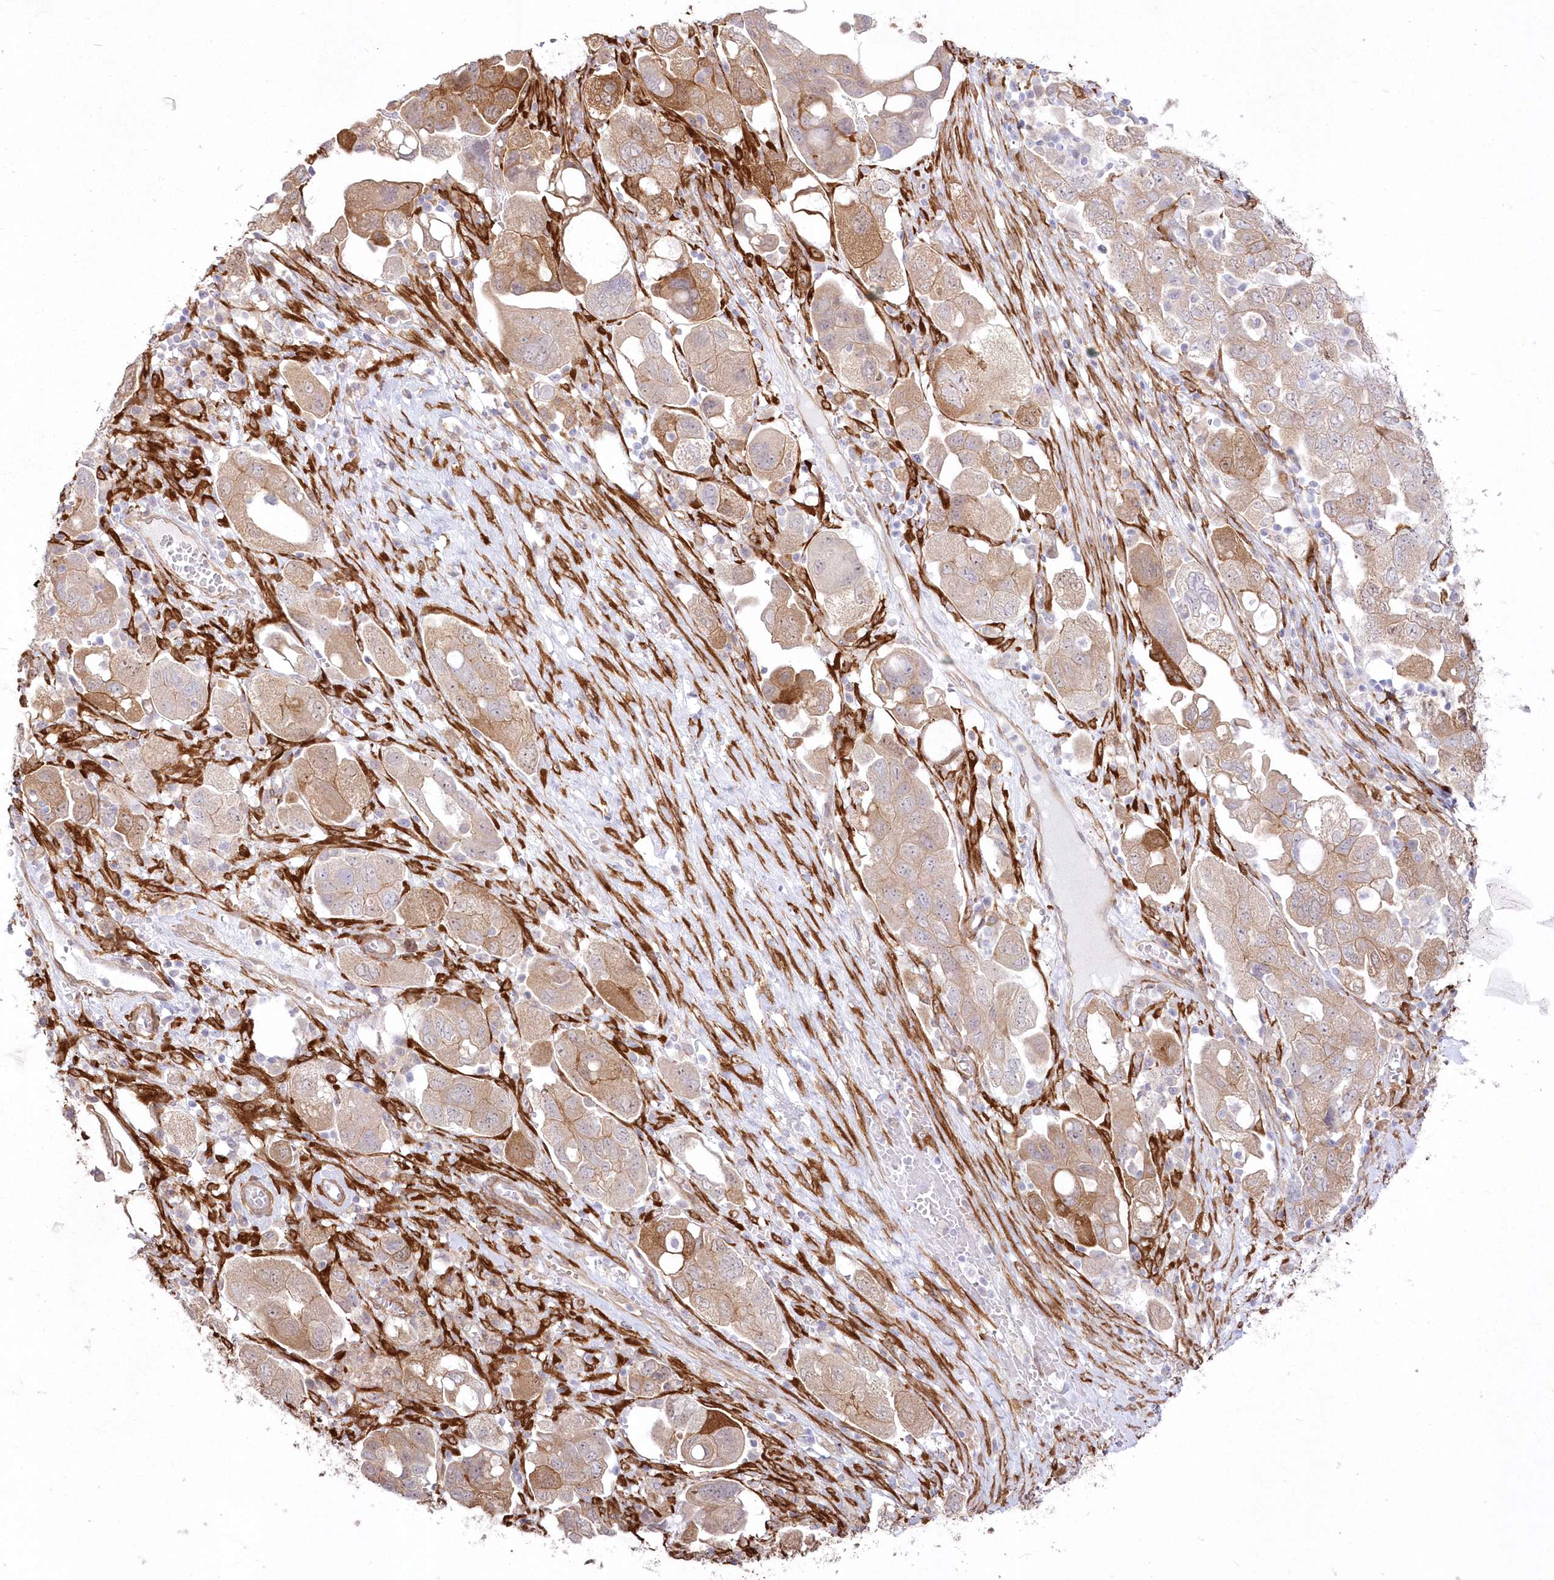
{"staining": {"intensity": "moderate", "quantity": "25%-75%", "location": "cytoplasmic/membranous"}, "tissue": "ovarian cancer", "cell_type": "Tumor cells", "image_type": "cancer", "snomed": [{"axis": "morphology", "description": "Carcinoma, NOS"}, {"axis": "morphology", "description": "Cystadenocarcinoma, serous, NOS"}, {"axis": "topography", "description": "Ovary"}], "caption": "Immunohistochemistry of ovarian cancer demonstrates medium levels of moderate cytoplasmic/membranous positivity in approximately 25%-75% of tumor cells.", "gene": "SH3PXD2B", "patient": {"sex": "female", "age": 69}}